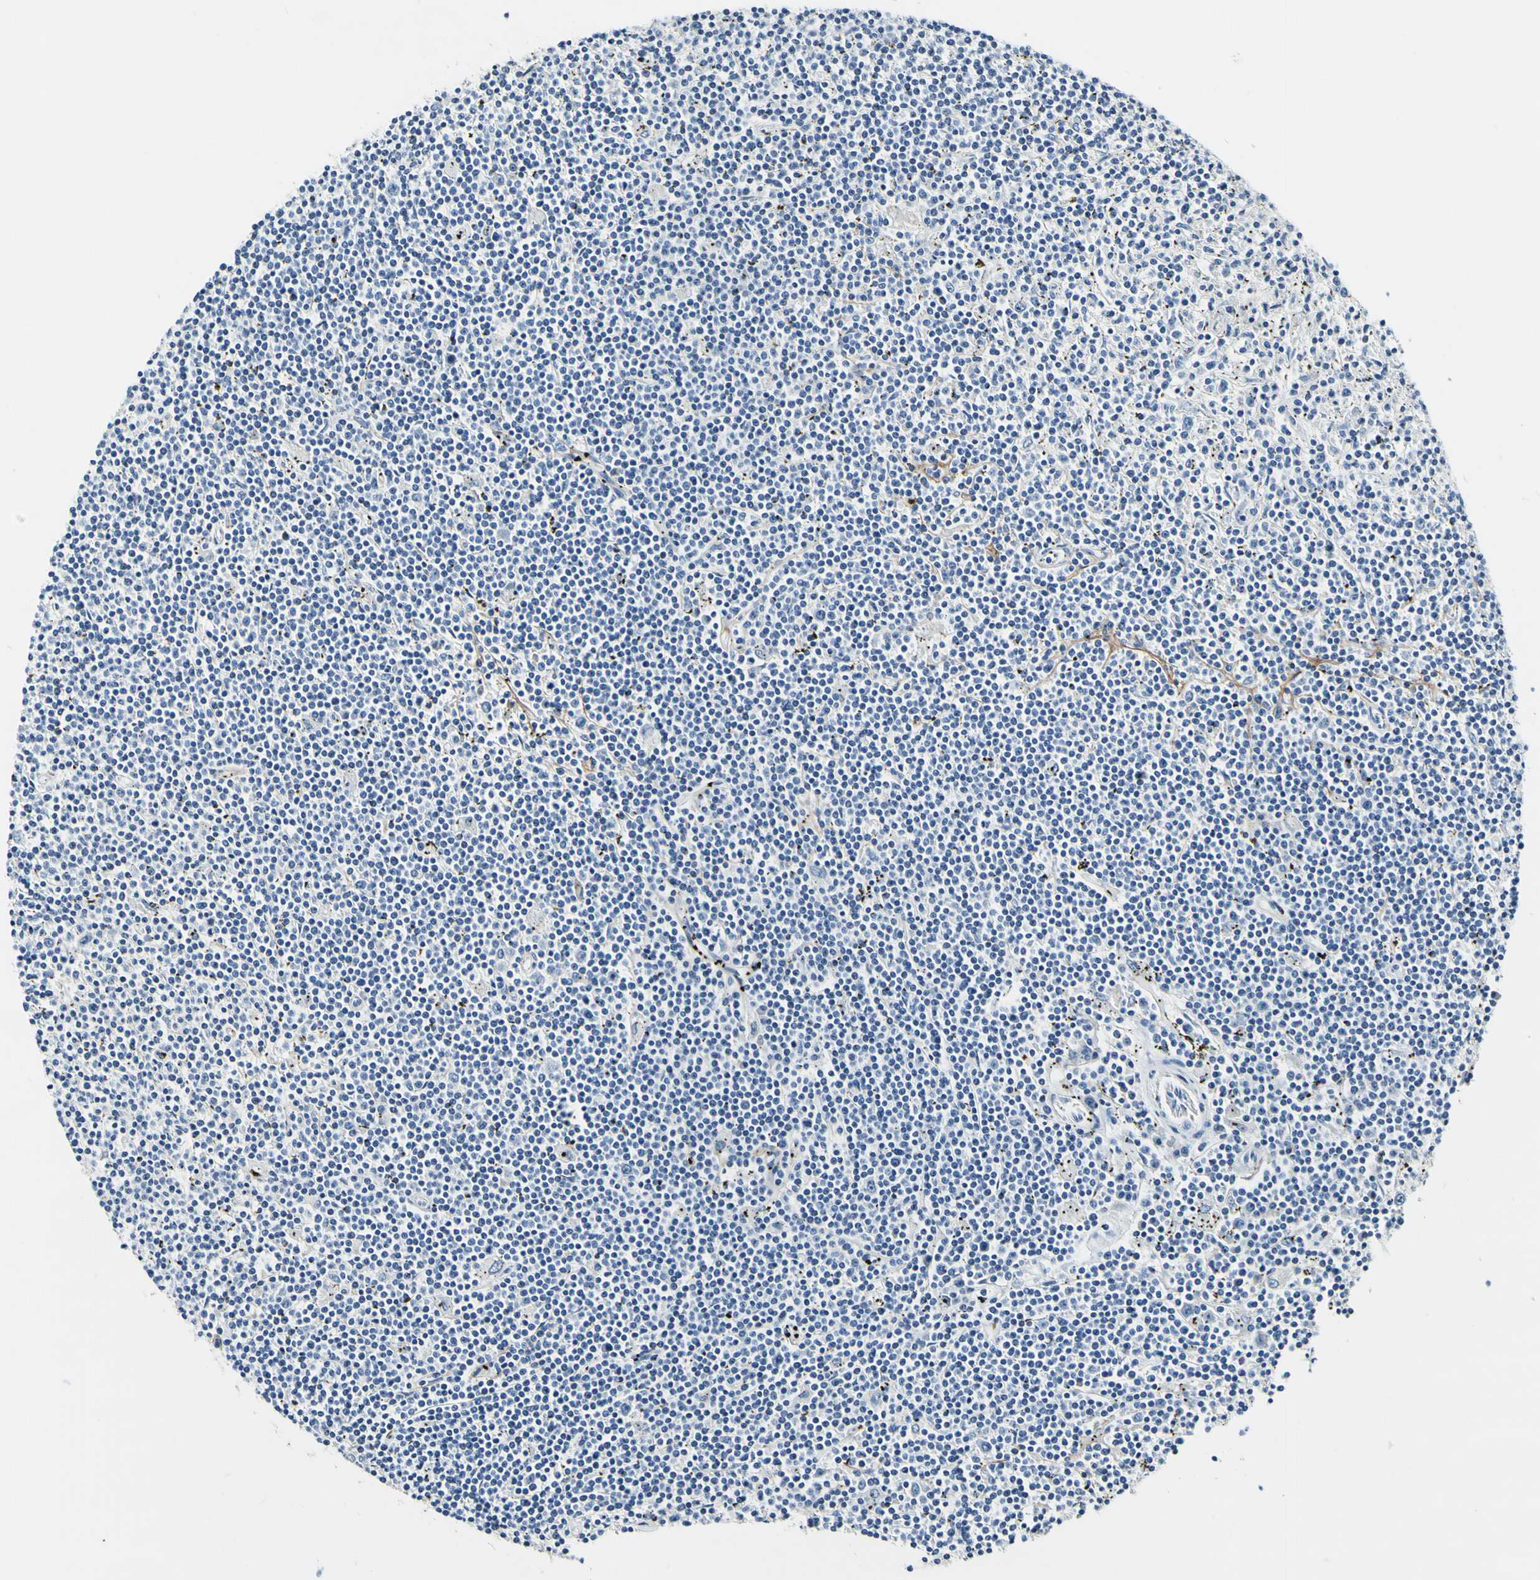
{"staining": {"intensity": "negative", "quantity": "none", "location": "none"}, "tissue": "lymphoma", "cell_type": "Tumor cells", "image_type": "cancer", "snomed": [{"axis": "morphology", "description": "Malignant lymphoma, non-Hodgkin's type, Low grade"}, {"axis": "topography", "description": "Spleen"}], "caption": "Tumor cells show no significant protein staining in lymphoma.", "gene": "COL6A3", "patient": {"sex": "male", "age": 76}}